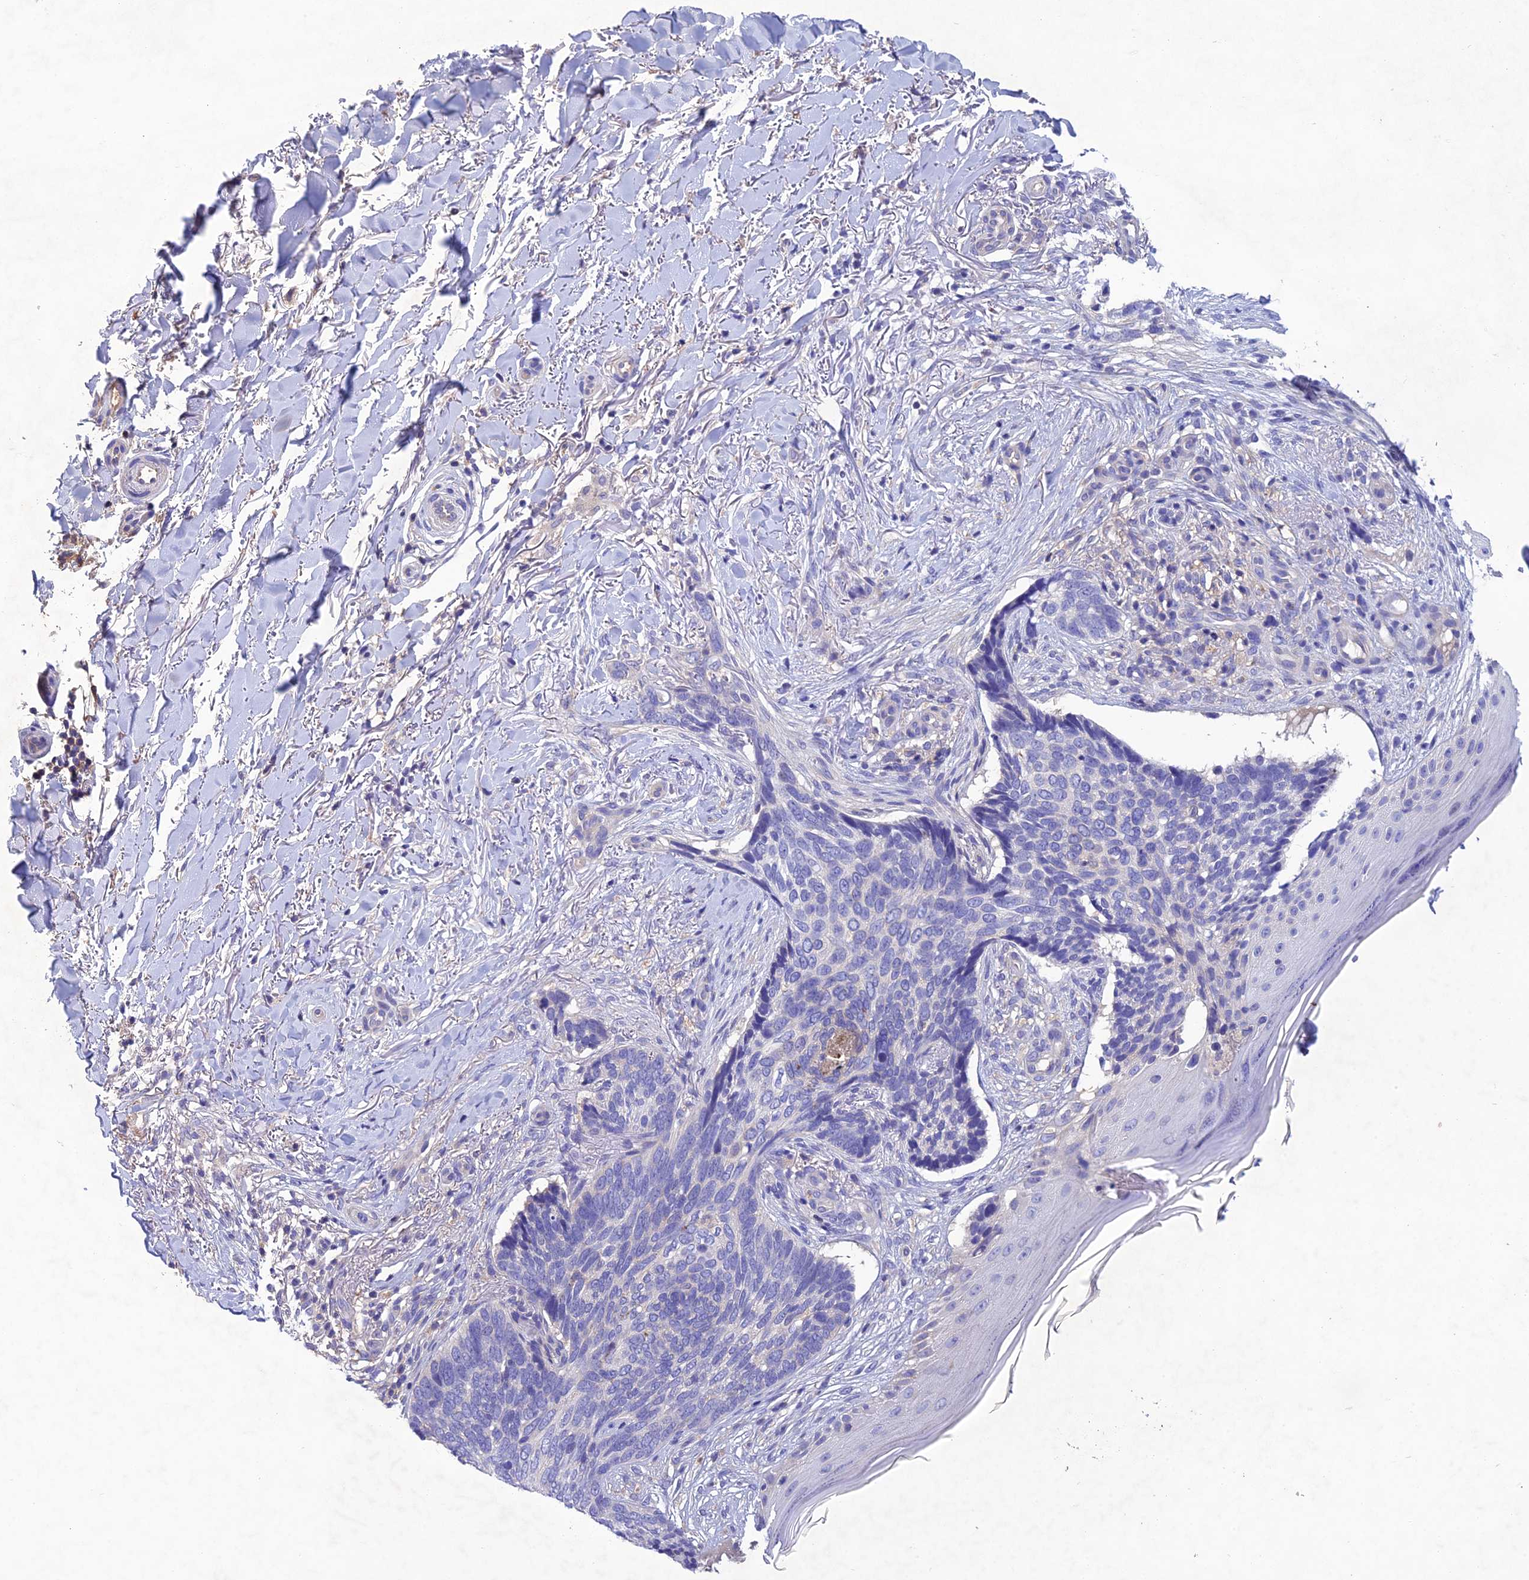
{"staining": {"intensity": "negative", "quantity": "none", "location": "none"}, "tissue": "skin cancer", "cell_type": "Tumor cells", "image_type": "cancer", "snomed": [{"axis": "morphology", "description": "Normal tissue, NOS"}, {"axis": "morphology", "description": "Basal cell carcinoma"}, {"axis": "topography", "description": "Skin"}], "caption": "The histopathology image exhibits no significant expression in tumor cells of basal cell carcinoma (skin).", "gene": "SNX24", "patient": {"sex": "female", "age": 67}}